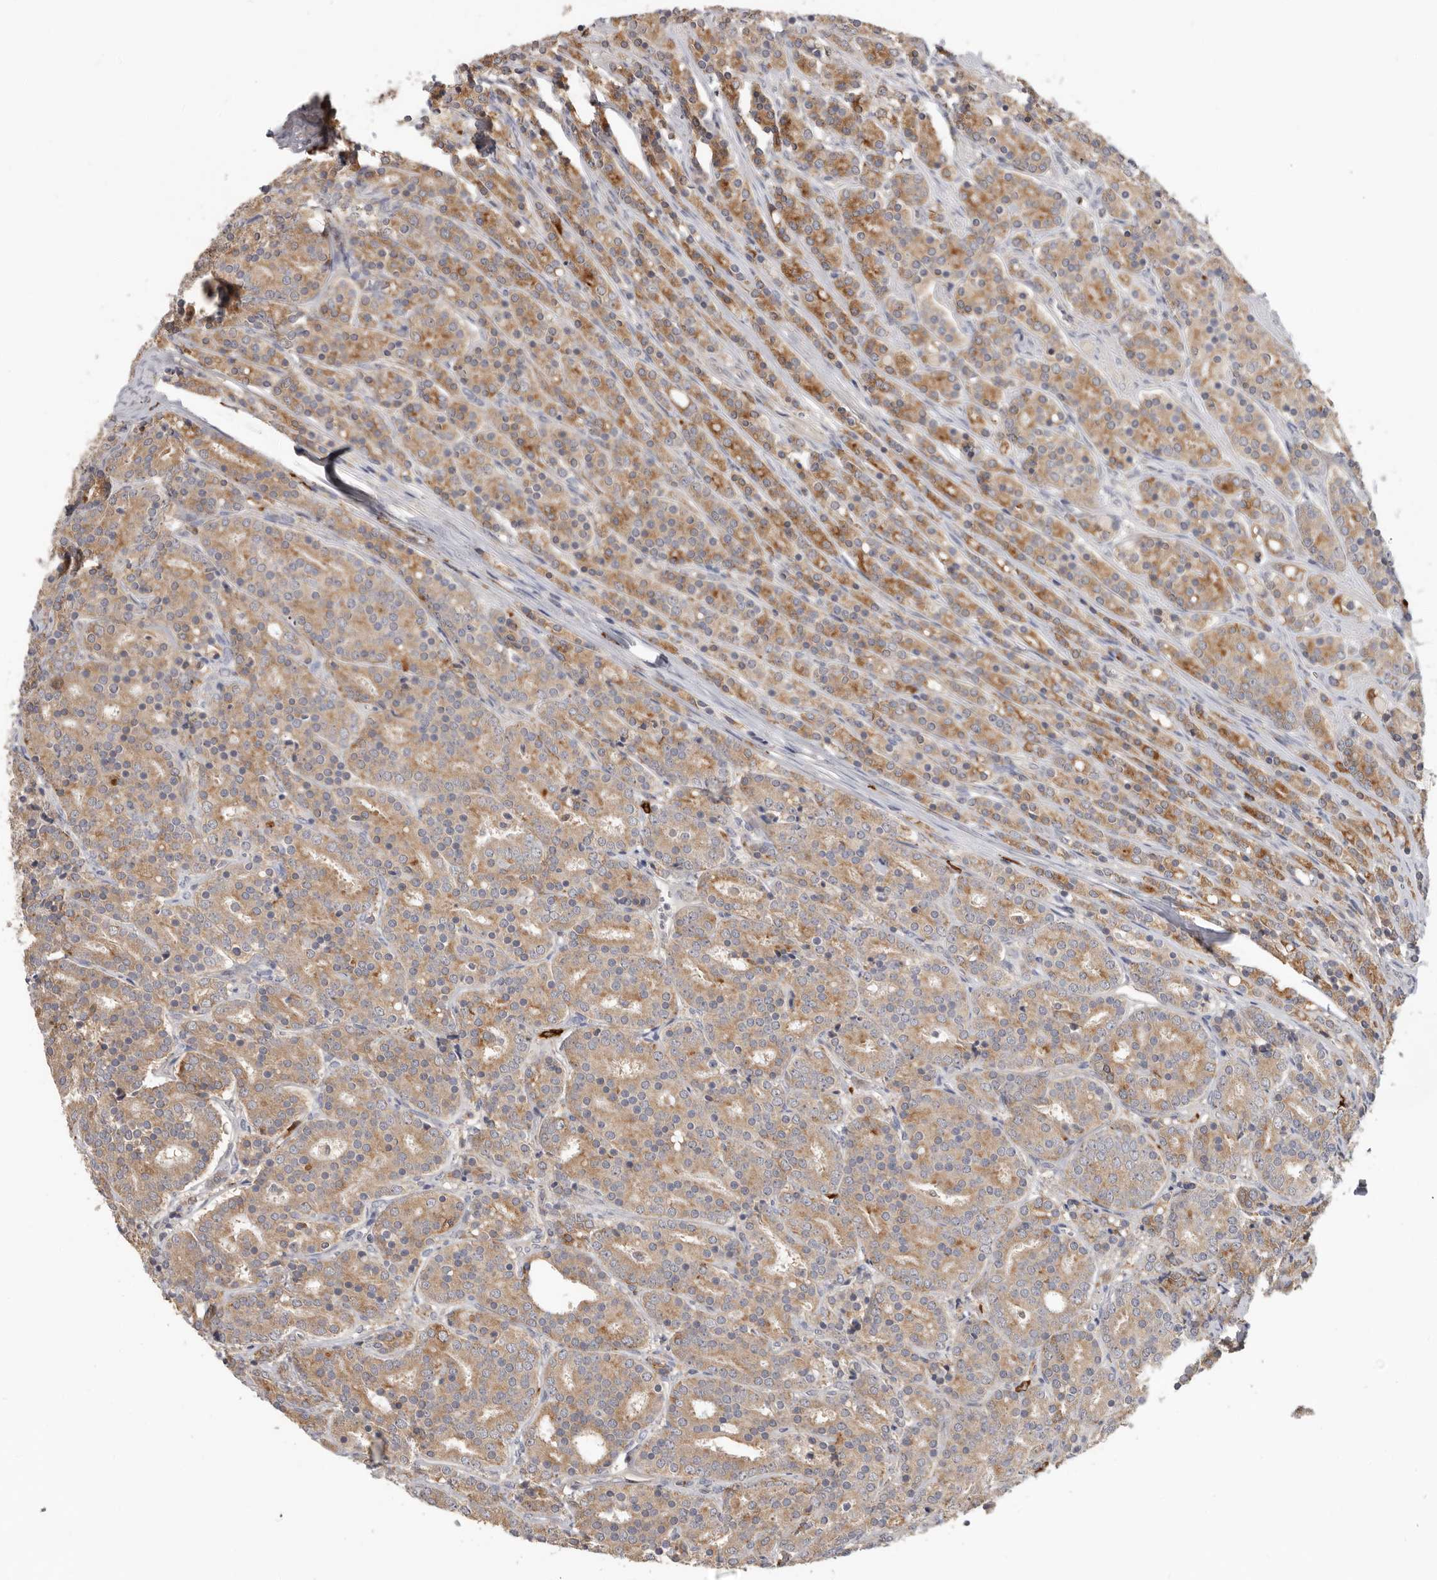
{"staining": {"intensity": "moderate", "quantity": ">75%", "location": "cytoplasmic/membranous"}, "tissue": "prostate cancer", "cell_type": "Tumor cells", "image_type": "cancer", "snomed": [{"axis": "morphology", "description": "Adenocarcinoma, High grade"}, {"axis": "topography", "description": "Prostate"}], "caption": "Adenocarcinoma (high-grade) (prostate) stained for a protein displays moderate cytoplasmic/membranous positivity in tumor cells. The staining was performed using DAB to visualize the protein expression in brown, while the nuclei were stained in blue with hematoxylin (Magnification: 20x).", "gene": "TFRC", "patient": {"sex": "male", "age": 62}}